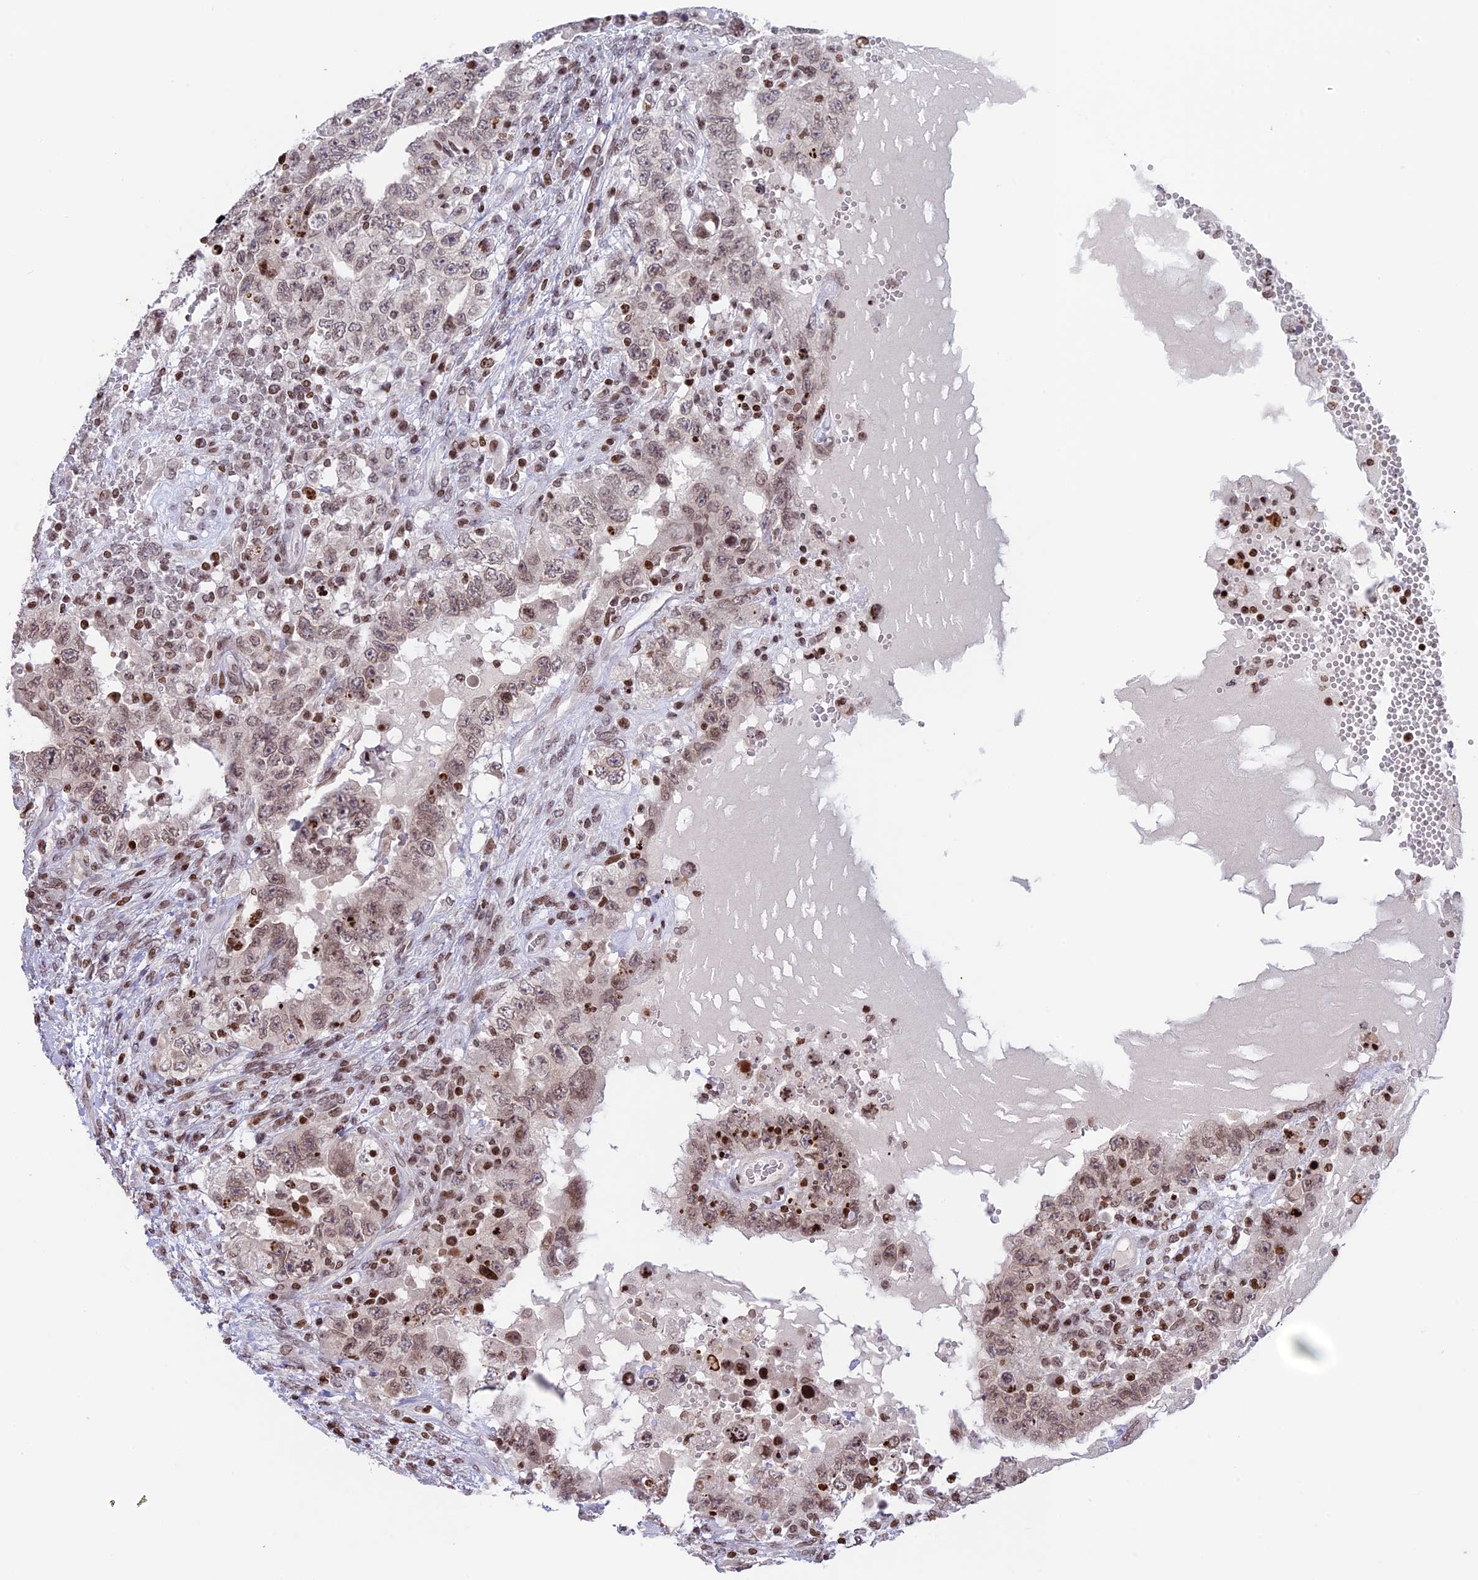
{"staining": {"intensity": "weak", "quantity": ">75%", "location": "nuclear"}, "tissue": "testis cancer", "cell_type": "Tumor cells", "image_type": "cancer", "snomed": [{"axis": "morphology", "description": "Carcinoma, Embryonal, NOS"}, {"axis": "topography", "description": "Testis"}], "caption": "The image shows a brown stain indicating the presence of a protein in the nuclear of tumor cells in testis embryonal carcinoma.", "gene": "TET2", "patient": {"sex": "male", "age": 26}}